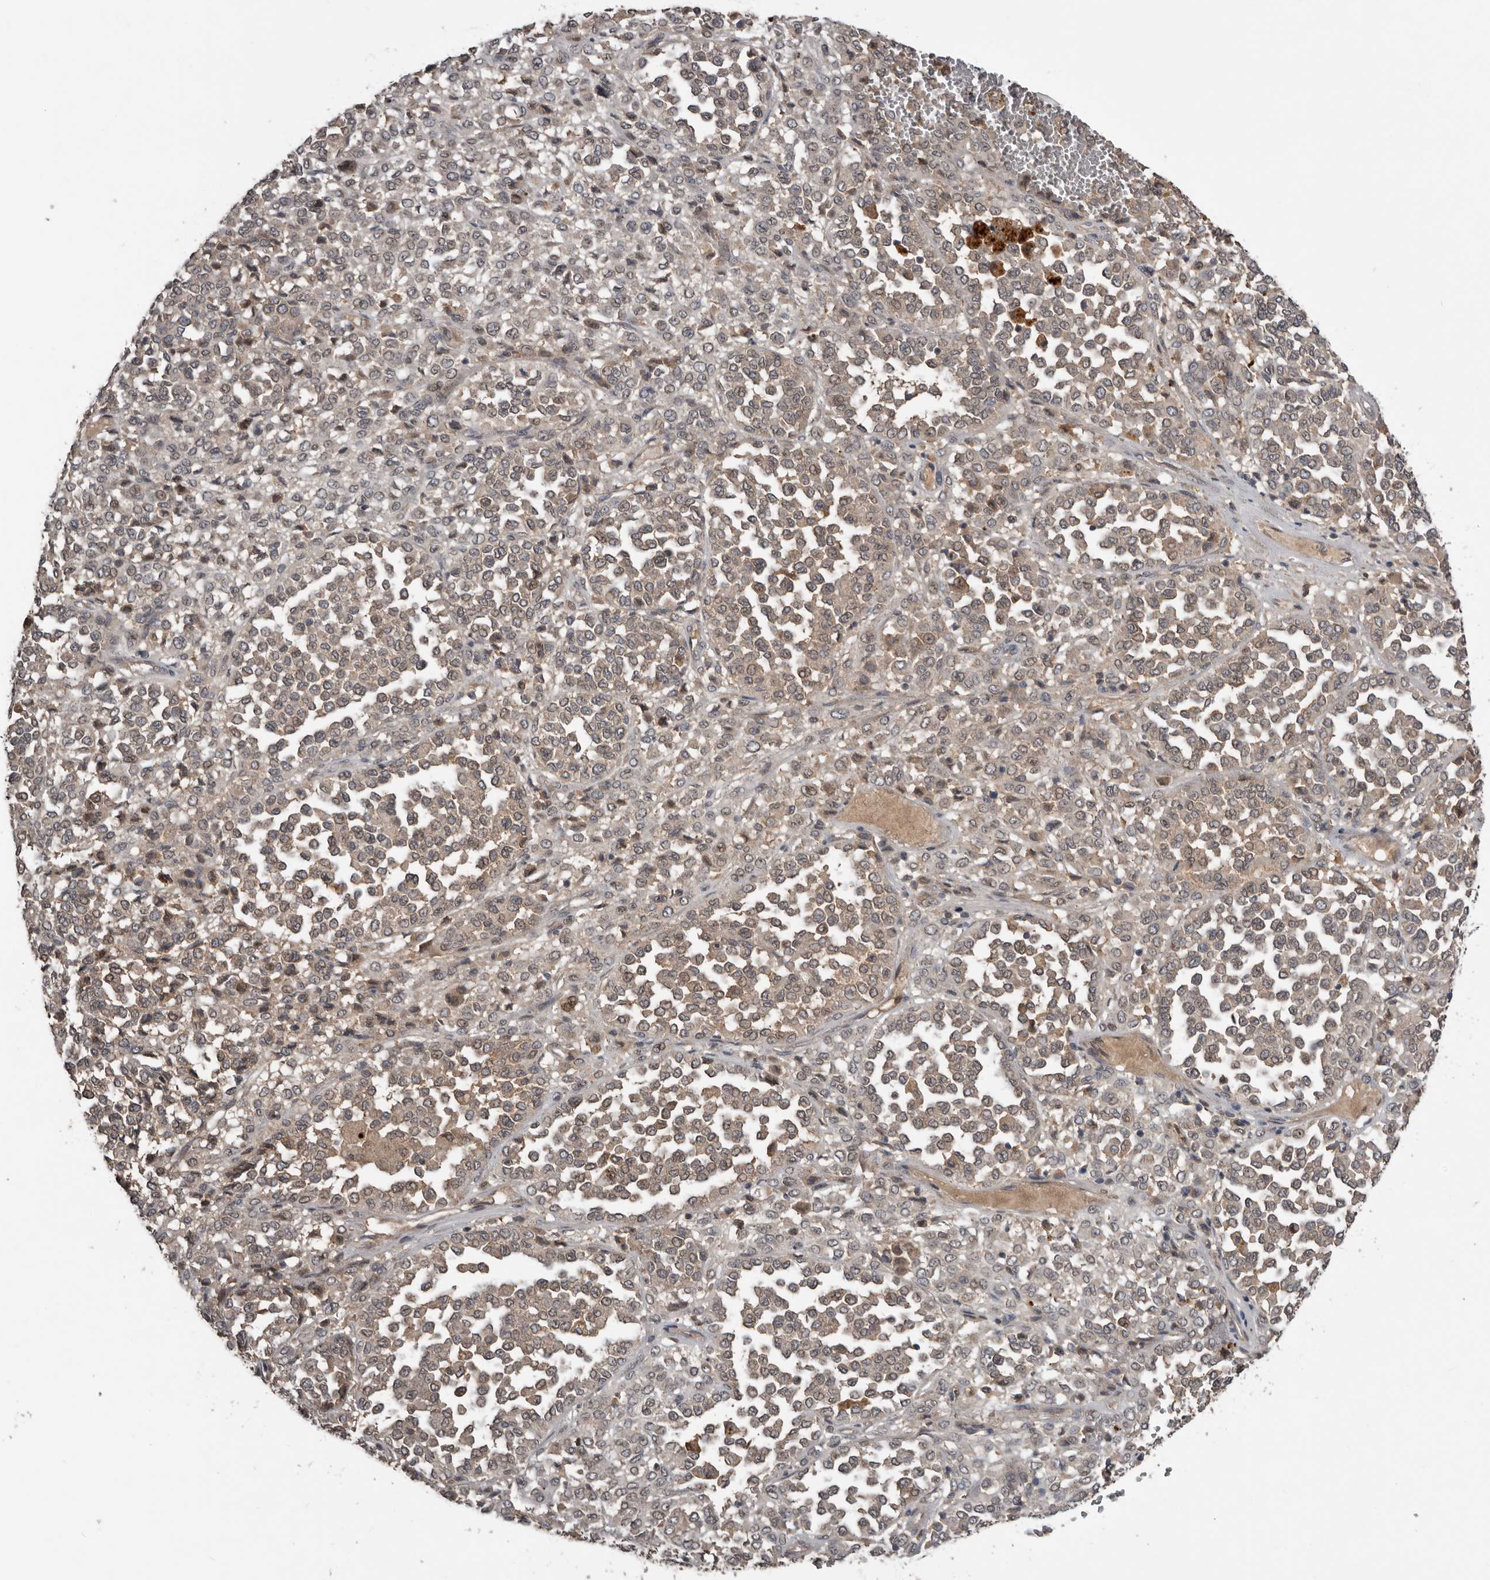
{"staining": {"intensity": "weak", "quantity": "25%-75%", "location": "cytoplasmic/membranous"}, "tissue": "melanoma", "cell_type": "Tumor cells", "image_type": "cancer", "snomed": [{"axis": "morphology", "description": "Malignant melanoma, Metastatic site"}, {"axis": "topography", "description": "Pancreas"}], "caption": "A brown stain labels weak cytoplasmic/membranous staining of a protein in human malignant melanoma (metastatic site) tumor cells. (DAB (3,3'-diaminobenzidine) IHC, brown staining for protein, blue staining for nuclei).", "gene": "NMUR1", "patient": {"sex": "female", "age": 30}}